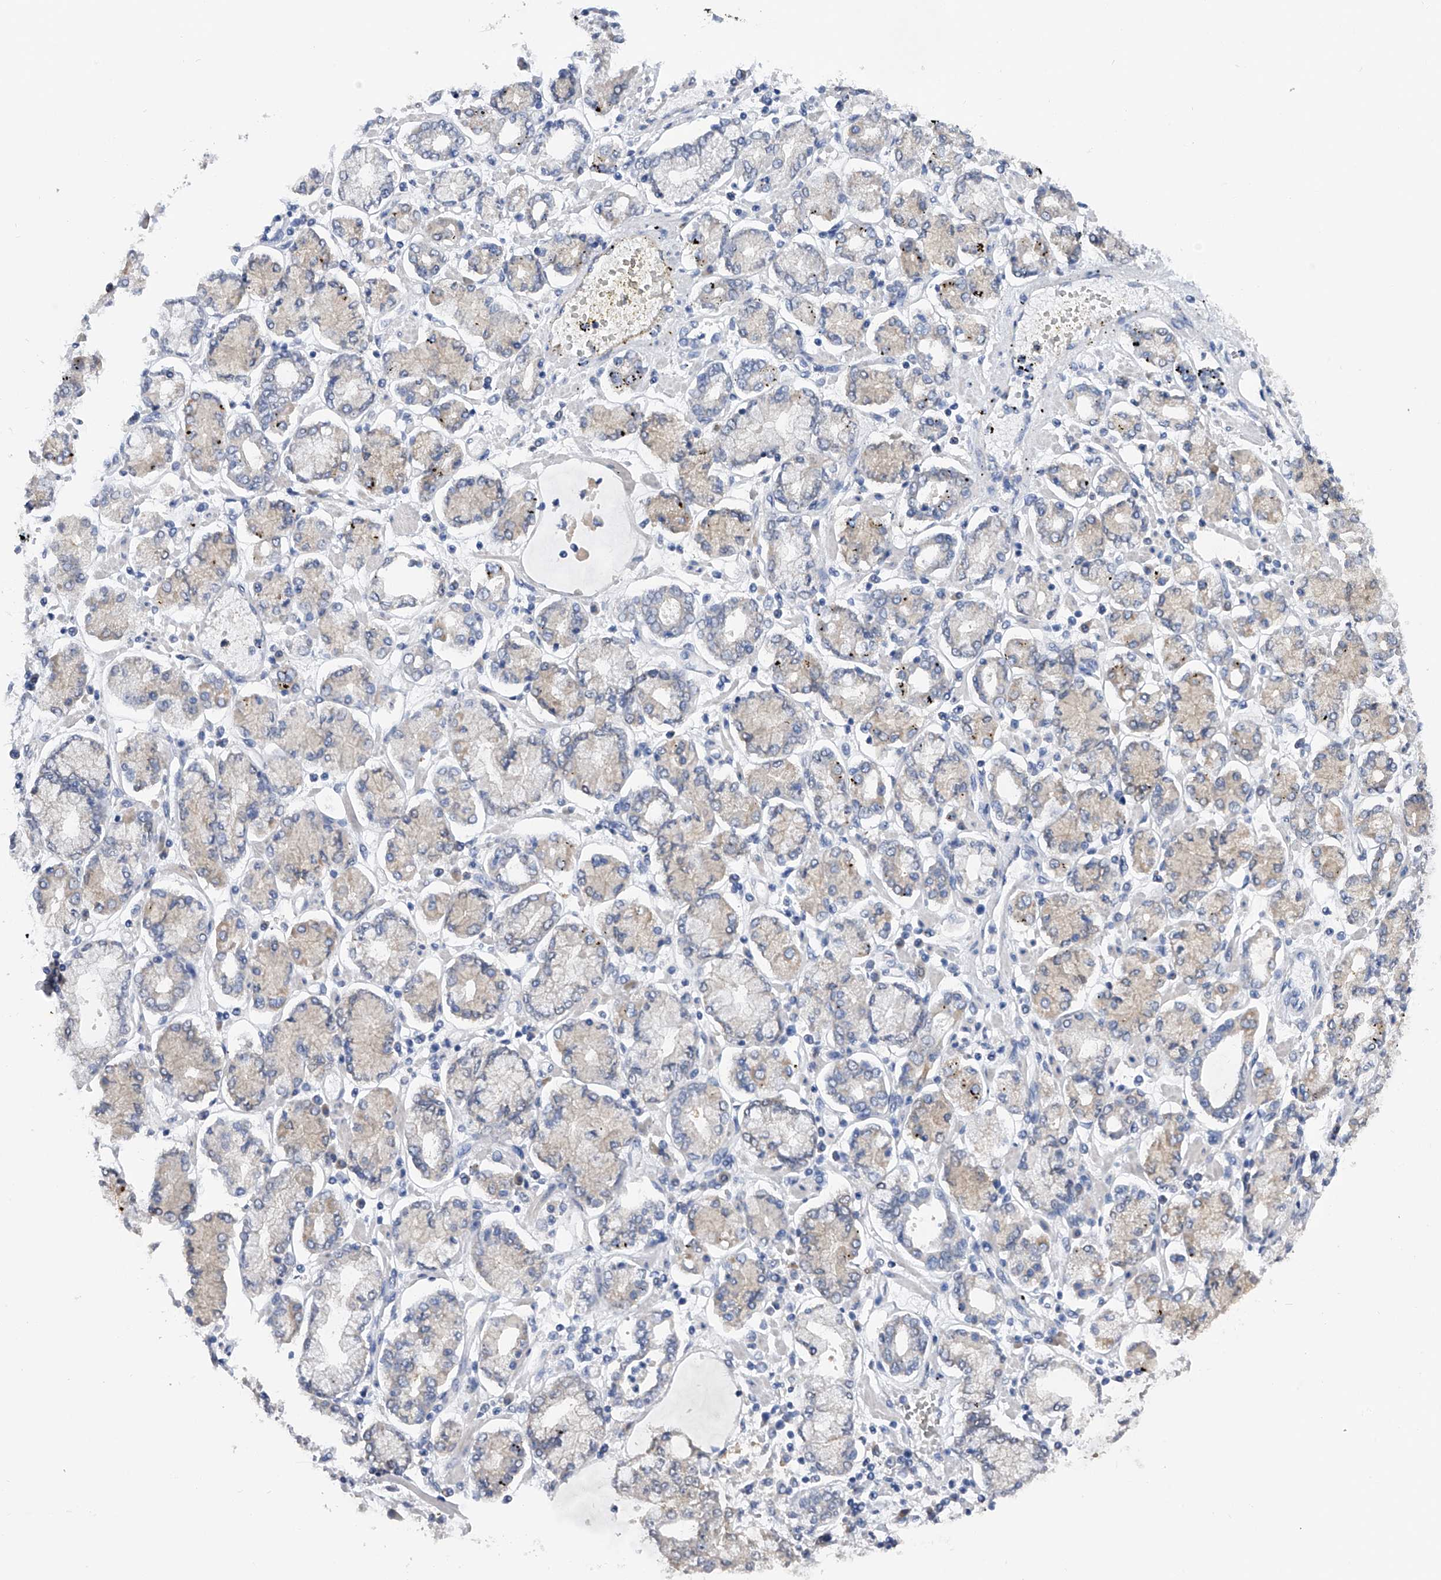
{"staining": {"intensity": "negative", "quantity": "none", "location": "none"}, "tissue": "stomach cancer", "cell_type": "Tumor cells", "image_type": "cancer", "snomed": [{"axis": "morphology", "description": "Adenocarcinoma, NOS"}, {"axis": "topography", "description": "Stomach"}], "caption": "Tumor cells show no significant protein positivity in adenocarcinoma (stomach).", "gene": "PGM3", "patient": {"sex": "male", "age": 76}}